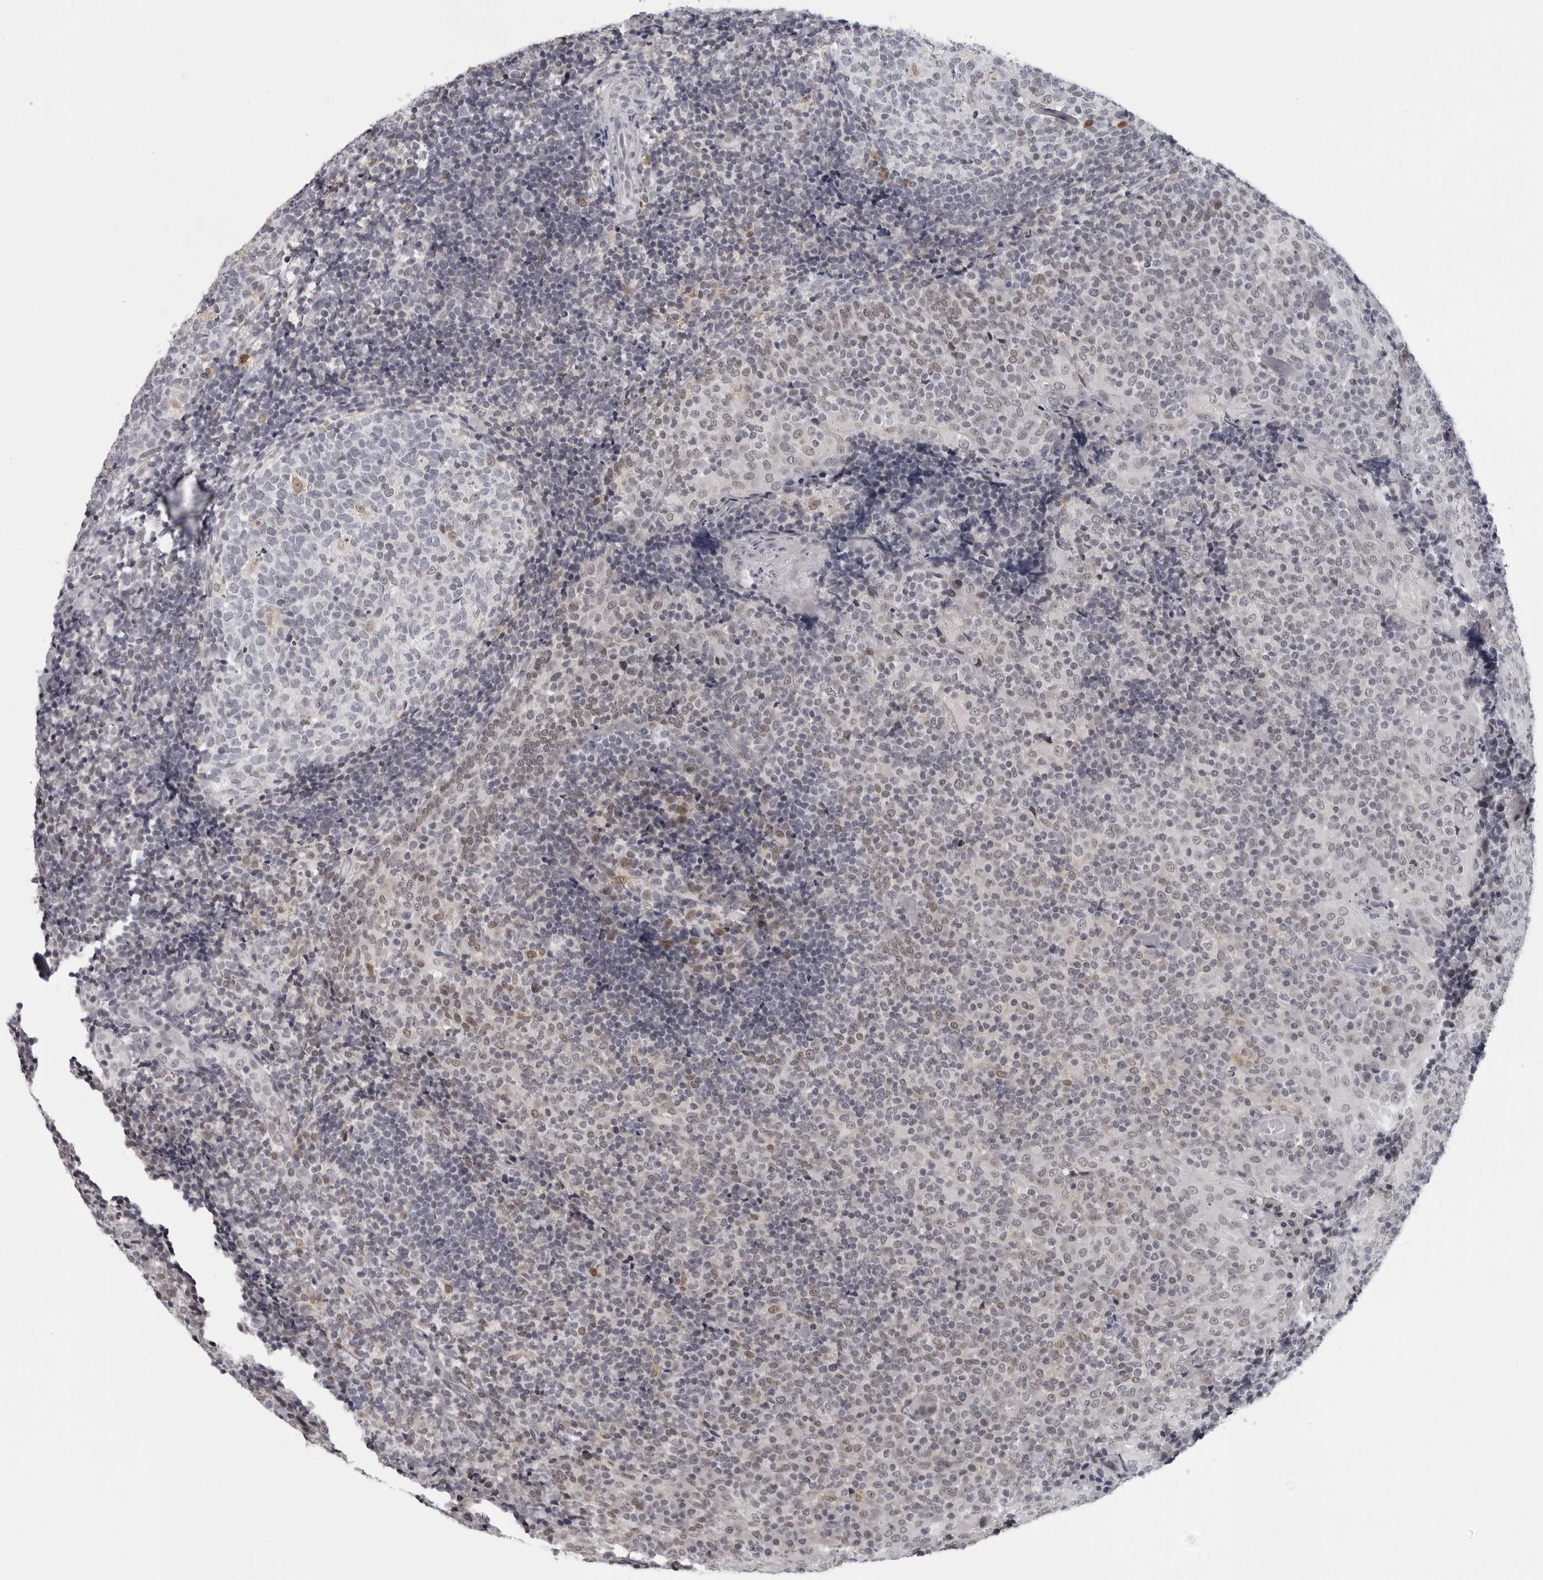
{"staining": {"intensity": "negative", "quantity": "none", "location": "none"}, "tissue": "tonsil", "cell_type": "Germinal center cells", "image_type": "normal", "snomed": [{"axis": "morphology", "description": "Normal tissue, NOS"}, {"axis": "topography", "description": "Tonsil"}], "caption": "The photomicrograph reveals no staining of germinal center cells in benign tonsil. (Brightfield microscopy of DAB IHC at high magnification).", "gene": "LZIC", "patient": {"sex": "female", "age": 19}}